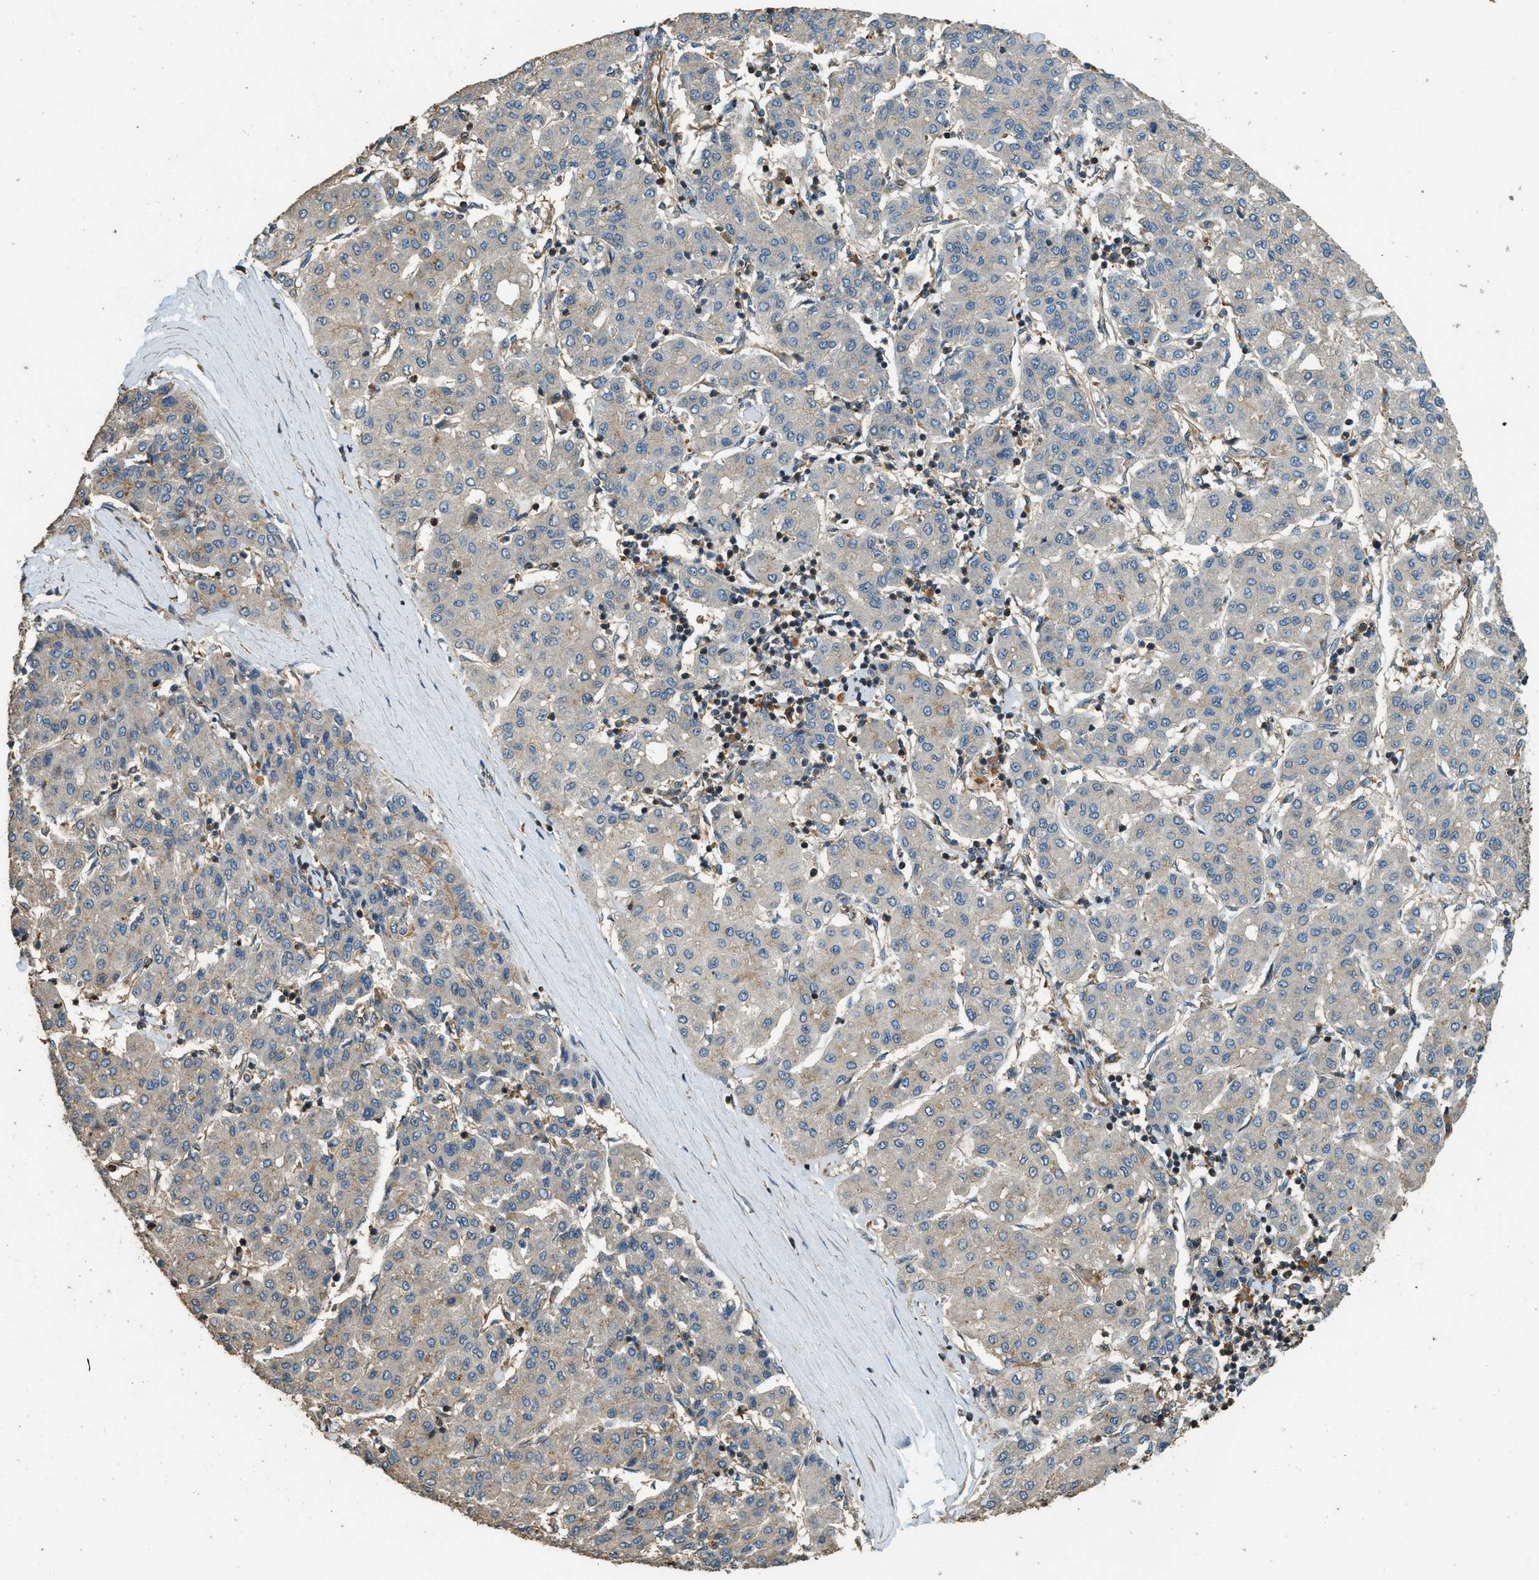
{"staining": {"intensity": "negative", "quantity": "none", "location": "none"}, "tissue": "liver cancer", "cell_type": "Tumor cells", "image_type": "cancer", "snomed": [{"axis": "morphology", "description": "Carcinoma, Hepatocellular, NOS"}, {"axis": "topography", "description": "Liver"}], "caption": "This is an immunohistochemistry image of liver cancer (hepatocellular carcinoma). There is no expression in tumor cells.", "gene": "MARS1", "patient": {"sex": "male", "age": 65}}